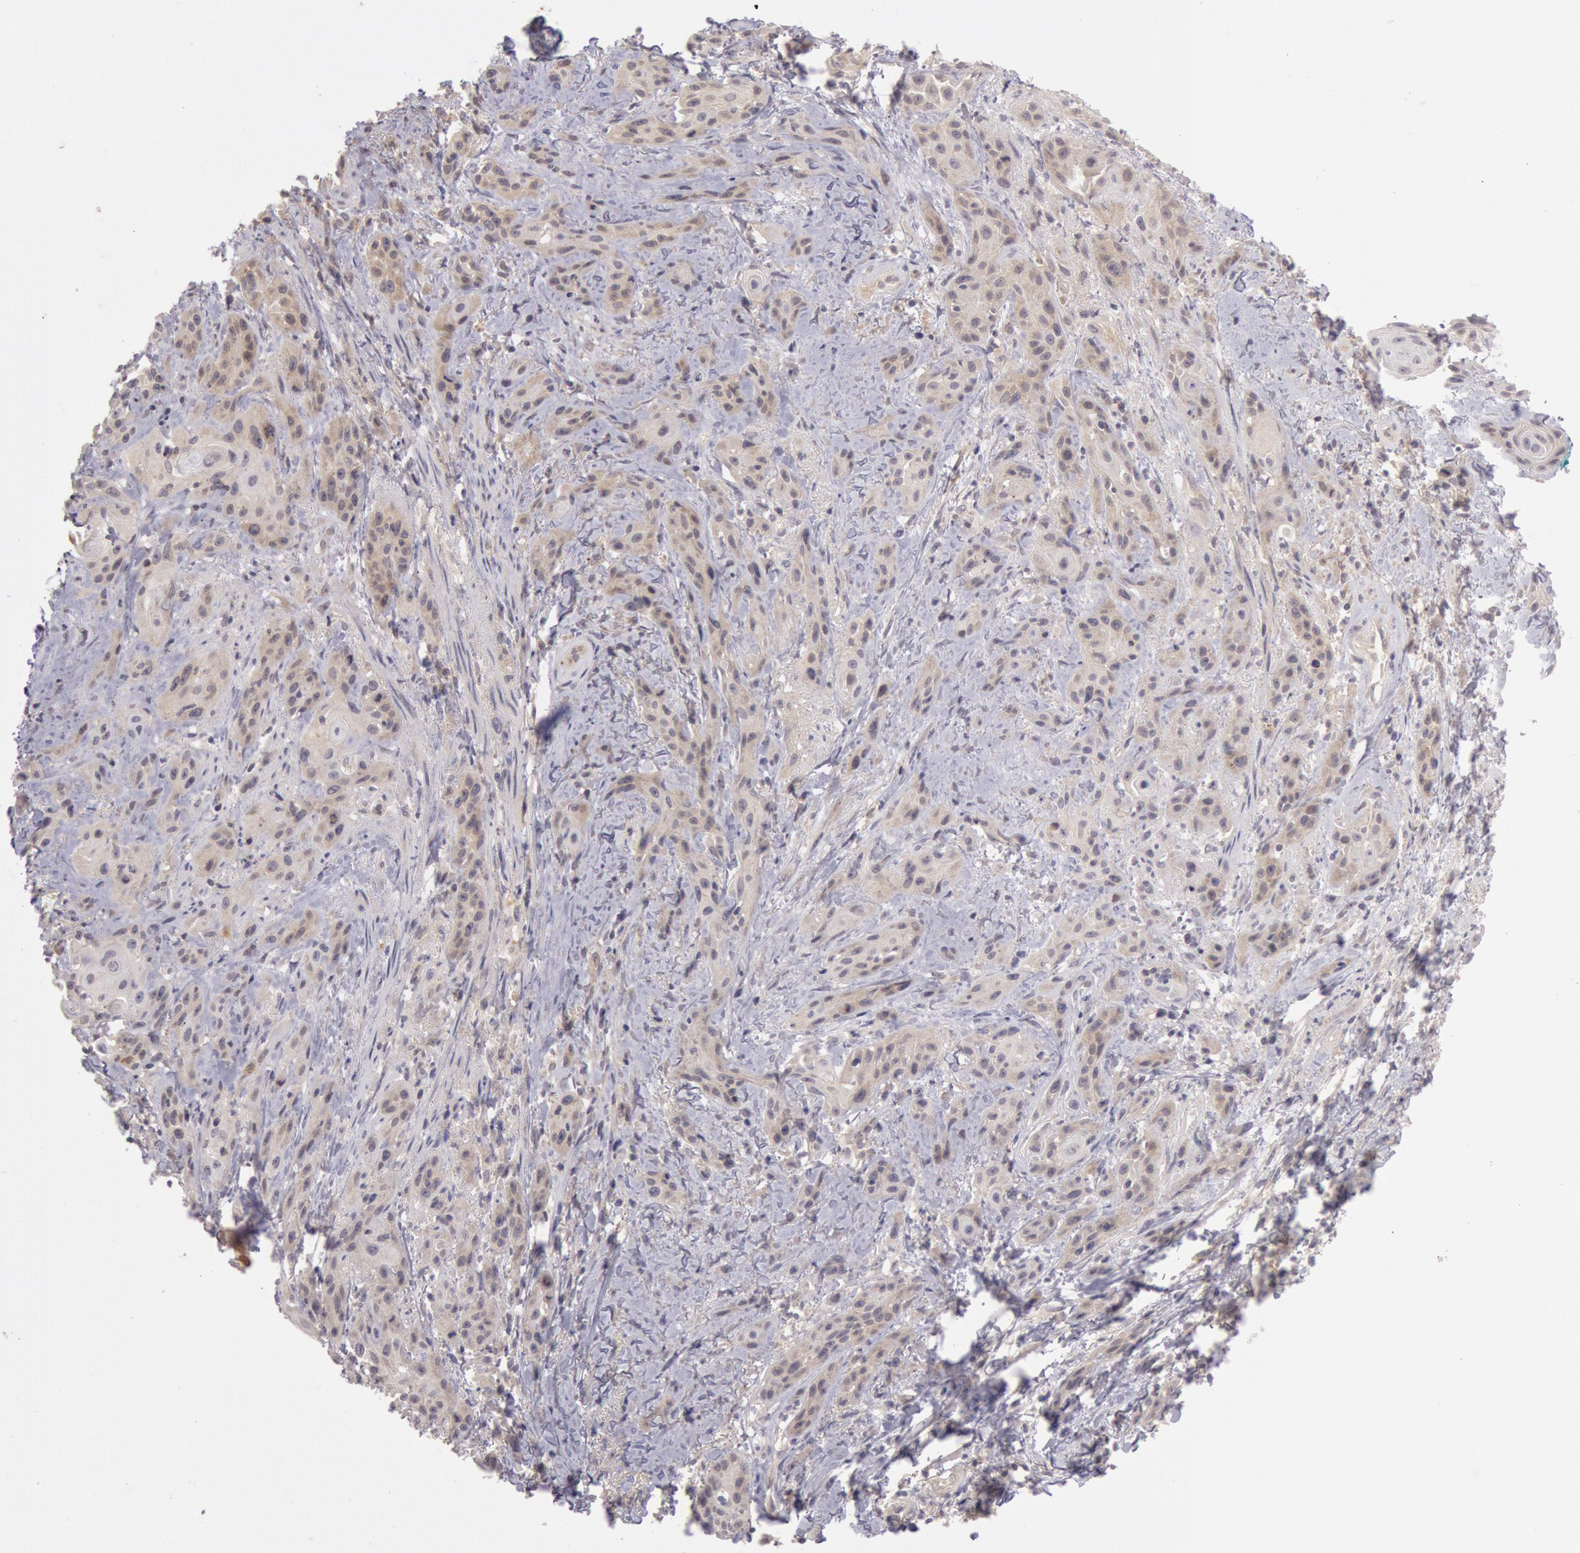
{"staining": {"intensity": "weak", "quantity": ">75%", "location": "cytoplasmic/membranous"}, "tissue": "skin cancer", "cell_type": "Tumor cells", "image_type": "cancer", "snomed": [{"axis": "morphology", "description": "Squamous cell carcinoma, NOS"}, {"axis": "topography", "description": "Skin"}, {"axis": "topography", "description": "Anal"}], "caption": "Skin cancer tissue displays weak cytoplasmic/membranous staining in approximately >75% of tumor cells, visualized by immunohistochemistry.", "gene": "TRIB2", "patient": {"sex": "male", "age": 64}}